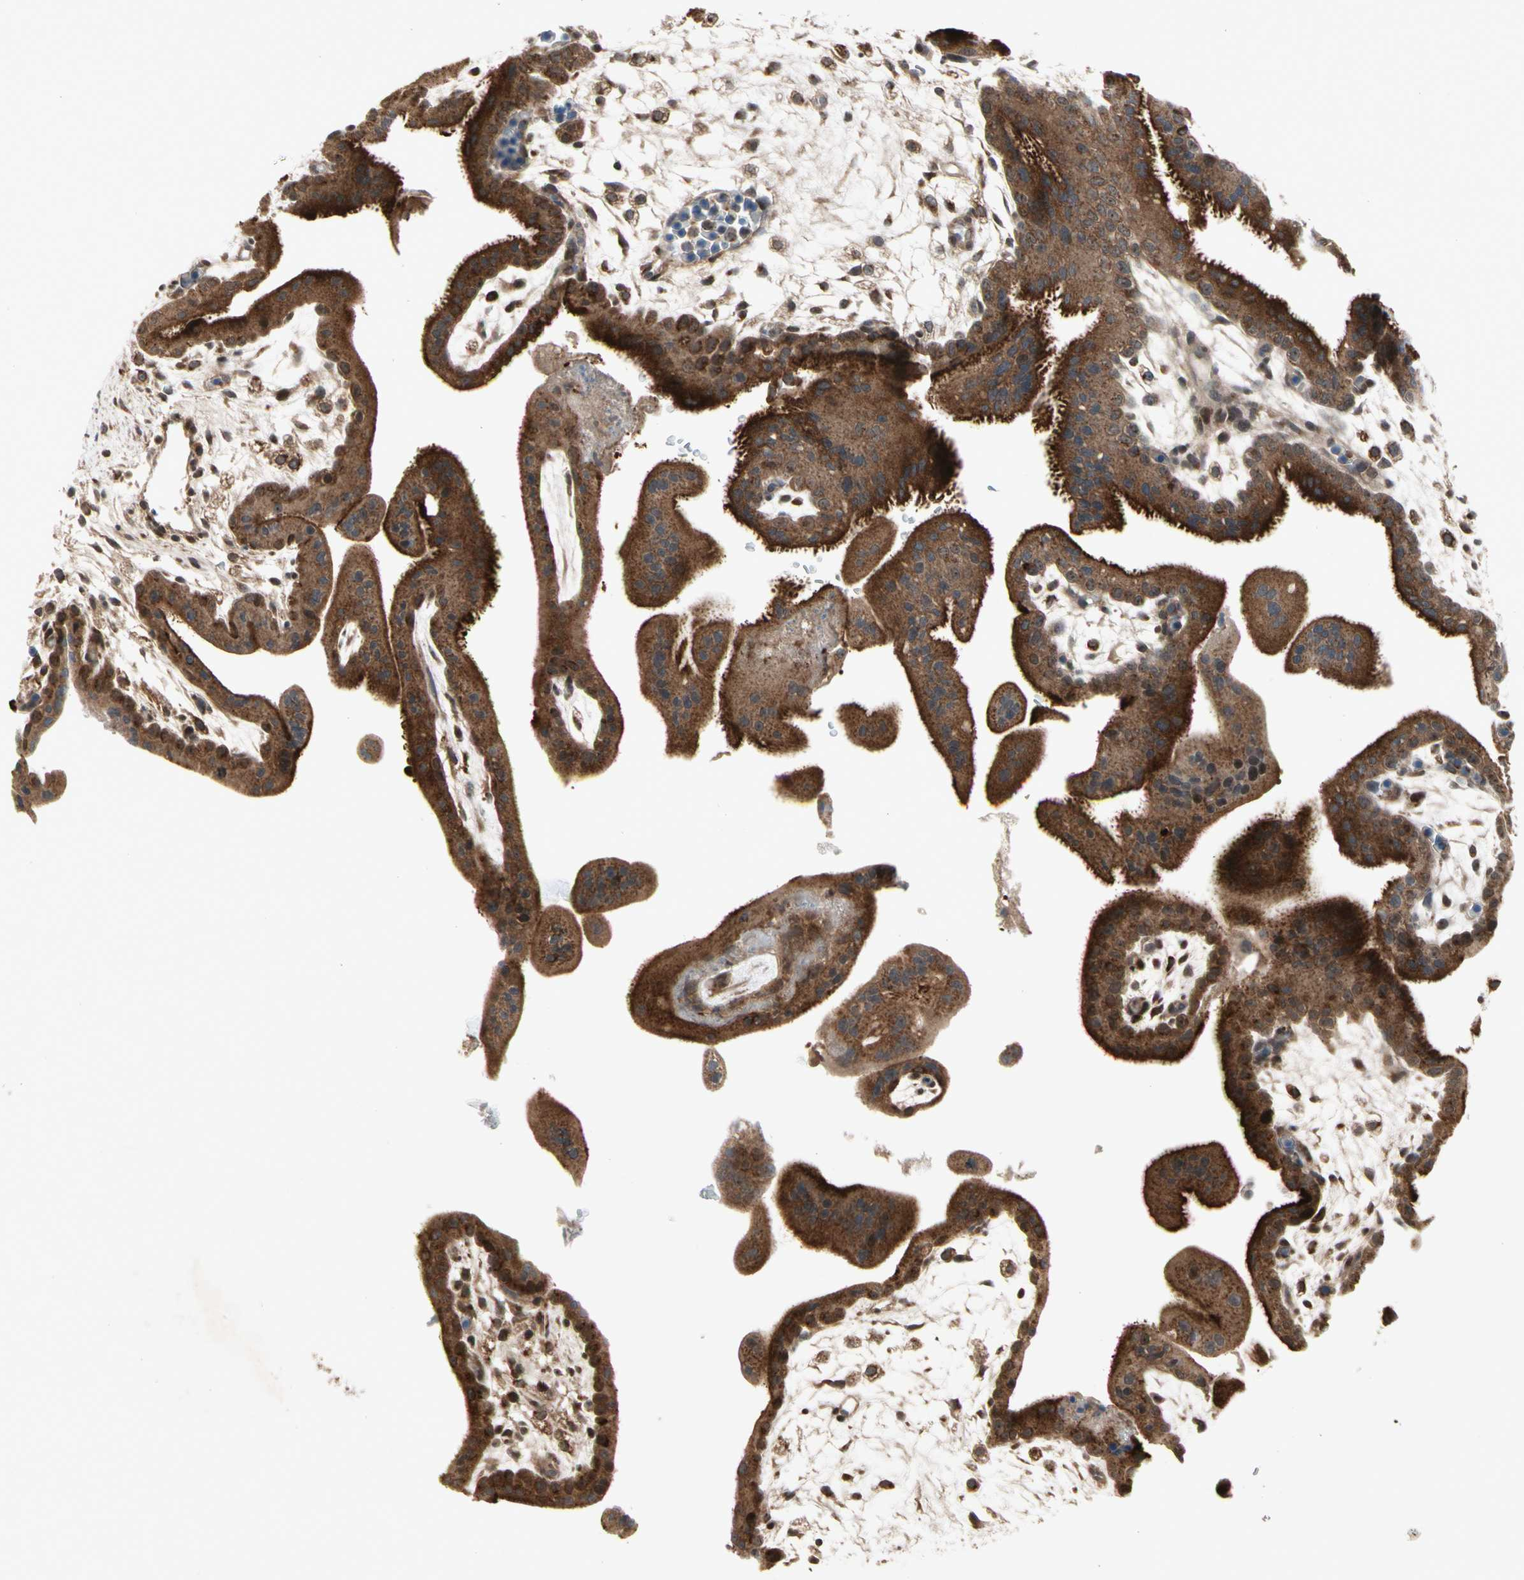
{"staining": {"intensity": "strong", "quantity": ">75%", "location": "cytoplasmic/membranous"}, "tissue": "placenta", "cell_type": "Decidual cells", "image_type": "normal", "snomed": [{"axis": "morphology", "description": "Normal tissue, NOS"}, {"axis": "topography", "description": "Placenta"}], "caption": "The histopathology image demonstrates immunohistochemical staining of benign placenta. There is strong cytoplasmic/membranous expression is identified in about >75% of decidual cells.", "gene": "SLC39A9", "patient": {"sex": "female", "age": 35}}